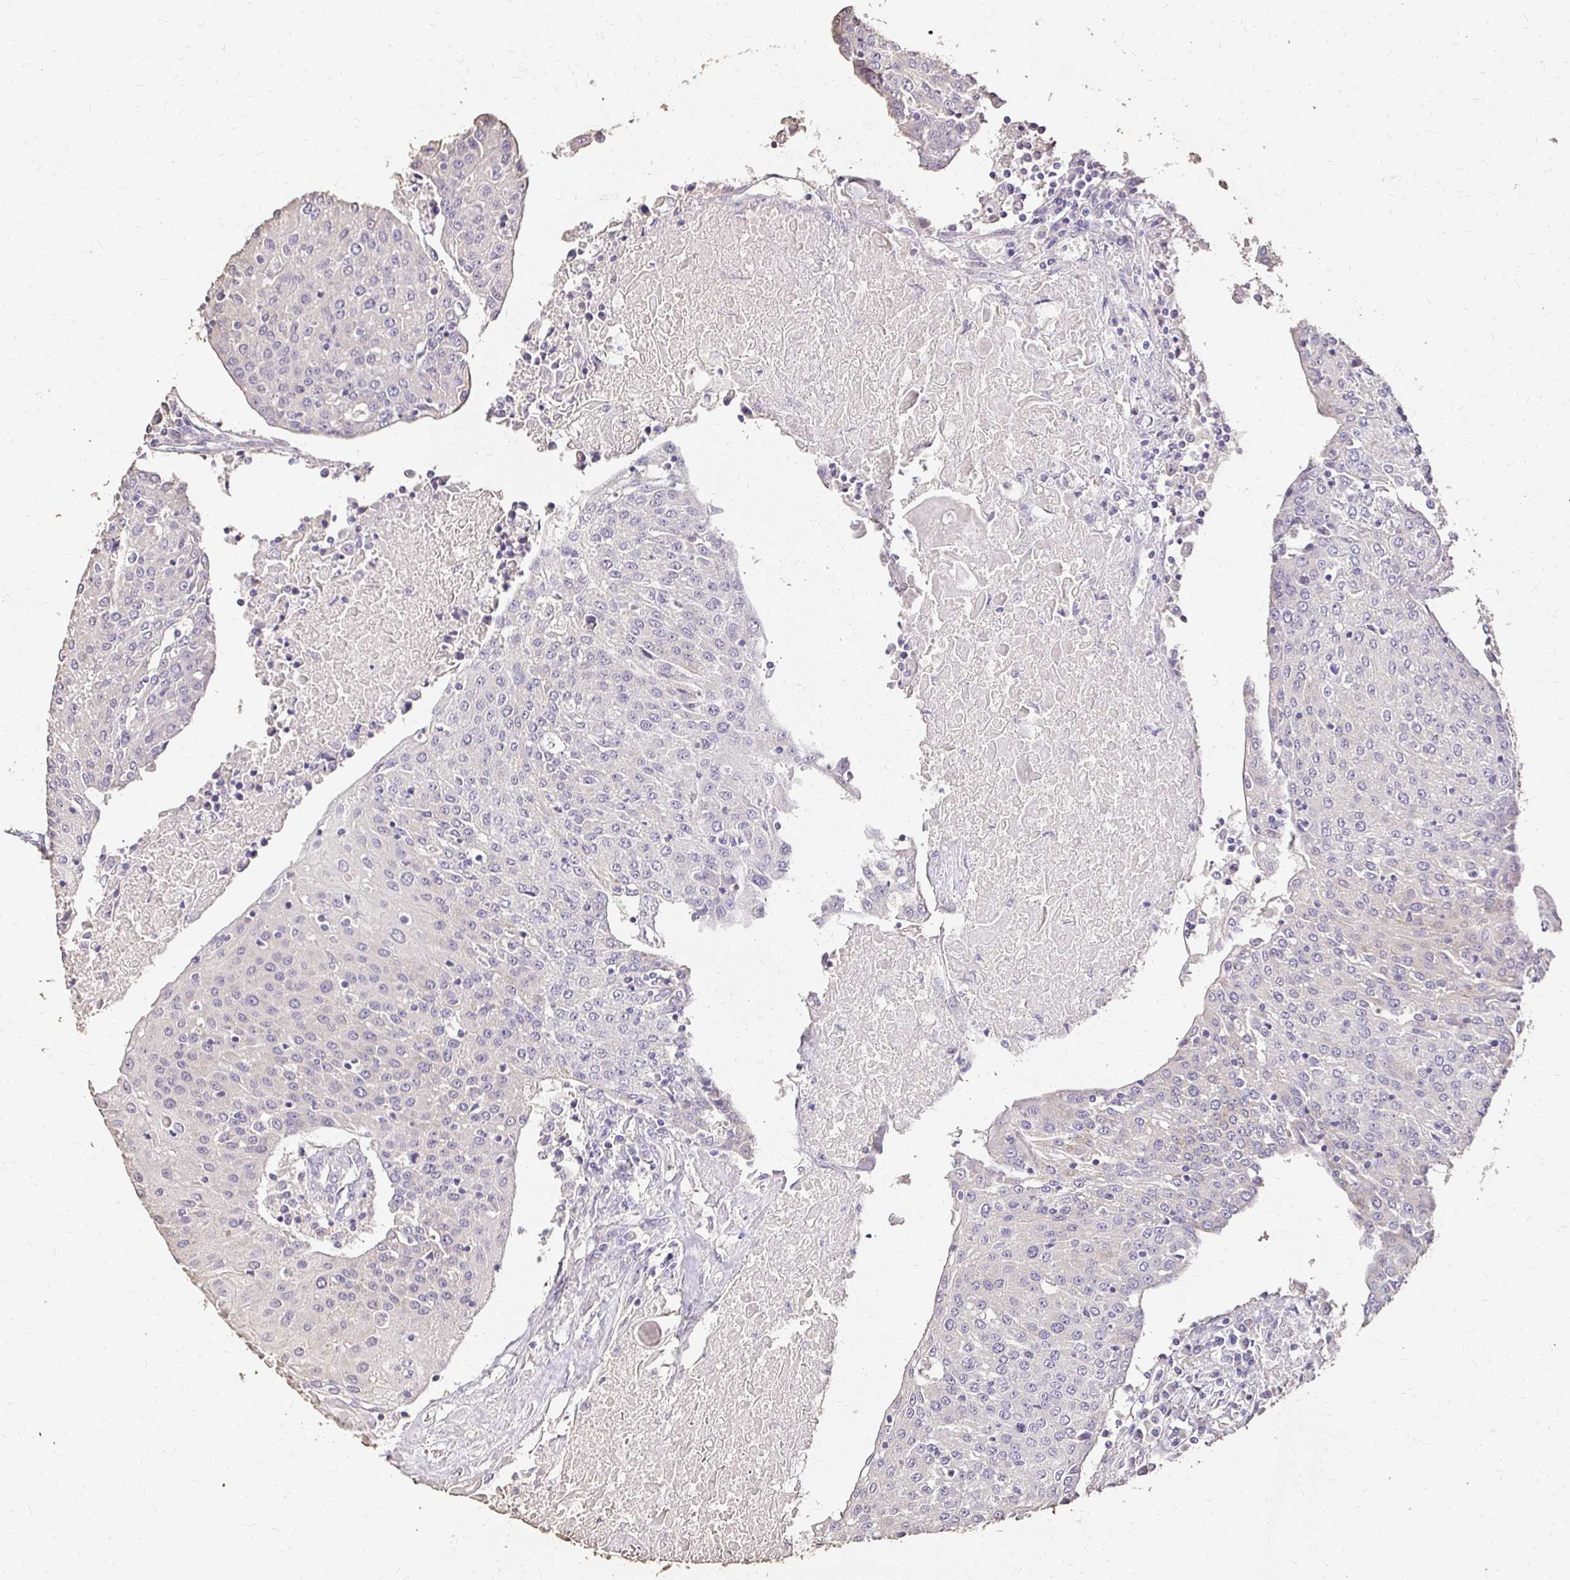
{"staining": {"intensity": "negative", "quantity": "none", "location": "none"}, "tissue": "urothelial cancer", "cell_type": "Tumor cells", "image_type": "cancer", "snomed": [{"axis": "morphology", "description": "Urothelial carcinoma, High grade"}, {"axis": "topography", "description": "Urinary bladder"}], "caption": "Immunohistochemistry of urothelial cancer displays no expression in tumor cells.", "gene": "UGT1A6", "patient": {"sex": "female", "age": 85}}